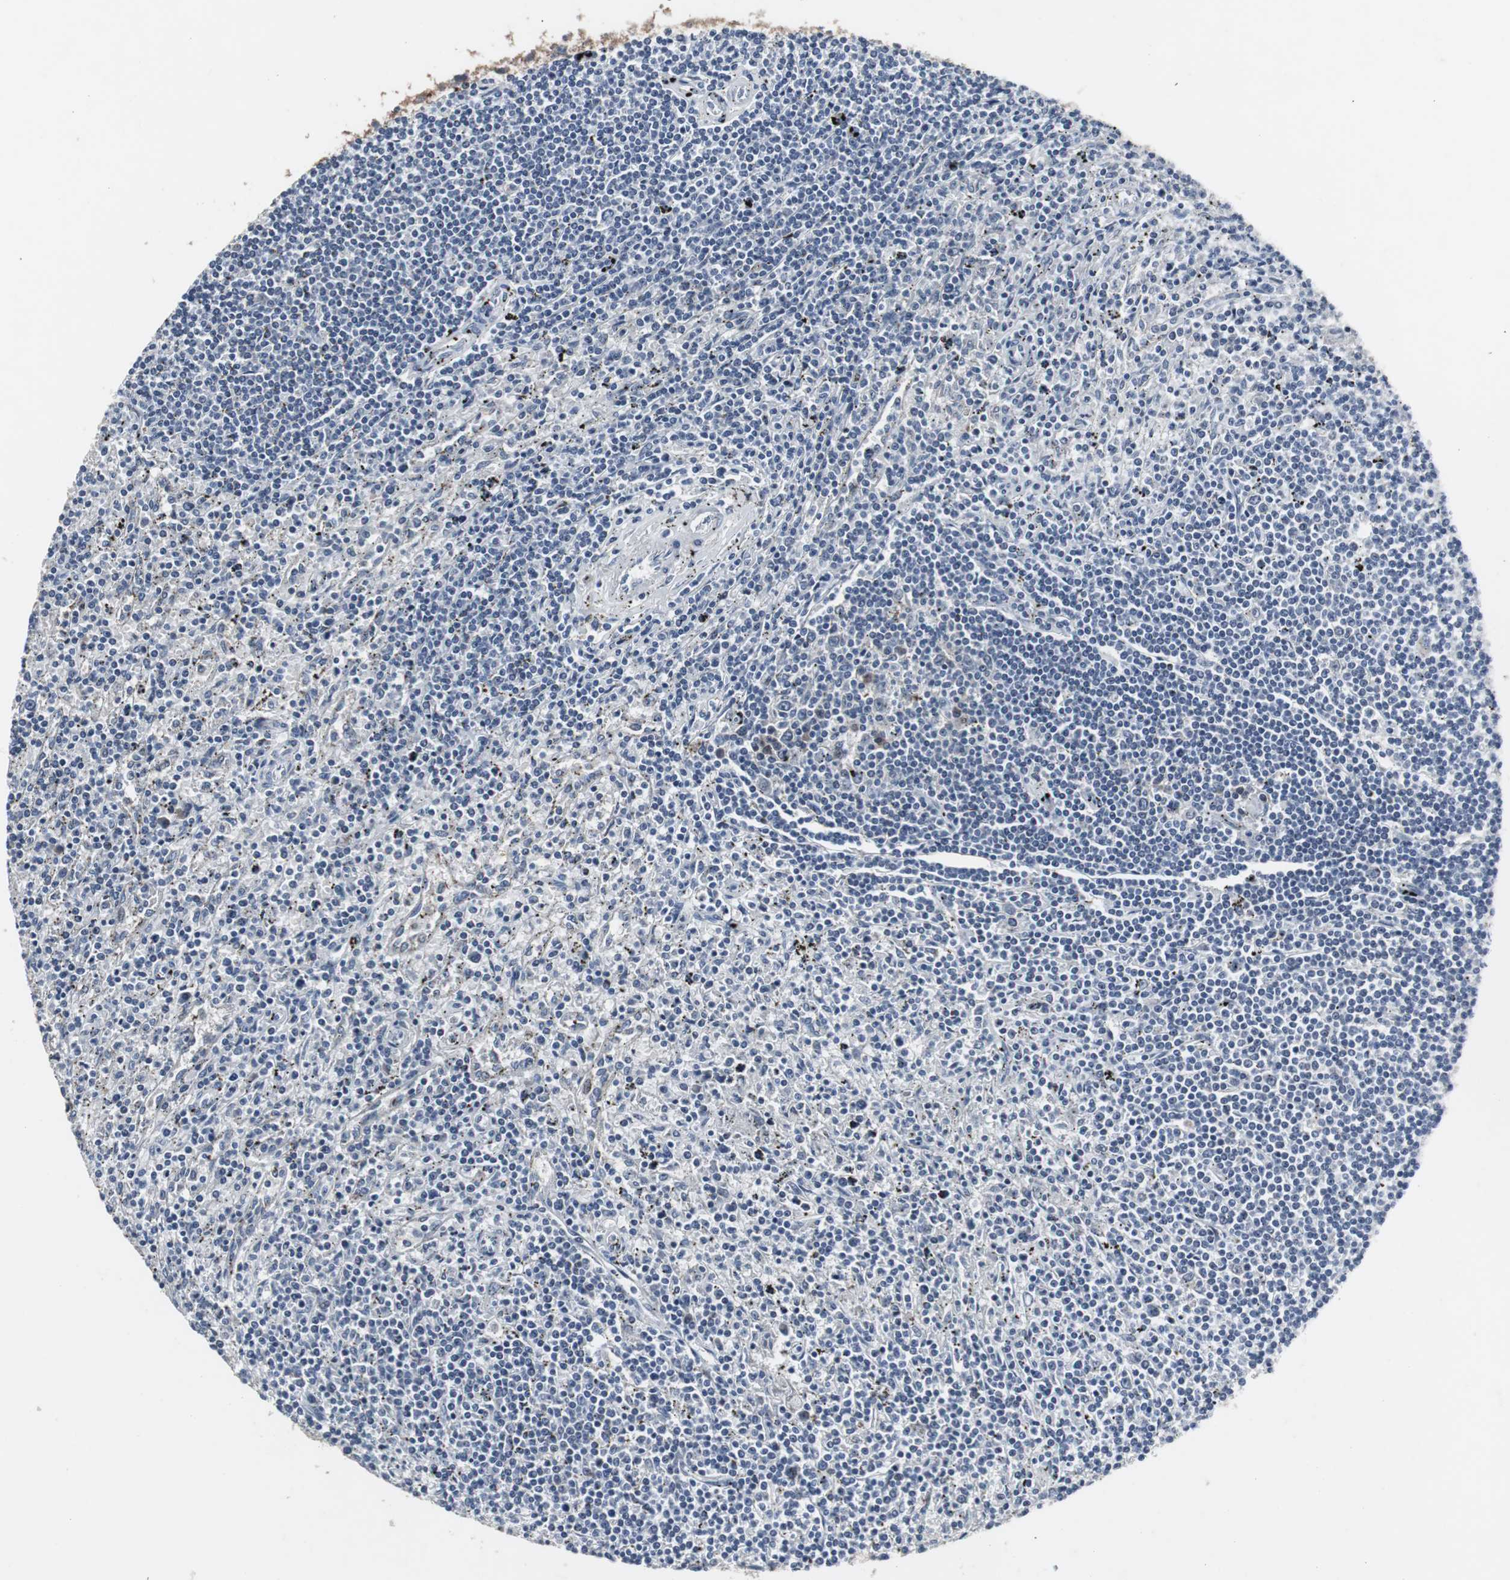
{"staining": {"intensity": "negative", "quantity": "none", "location": "none"}, "tissue": "lymphoma", "cell_type": "Tumor cells", "image_type": "cancer", "snomed": [{"axis": "morphology", "description": "Malignant lymphoma, non-Hodgkin's type, Low grade"}, {"axis": "topography", "description": "Spleen"}], "caption": "Immunohistochemical staining of human low-grade malignant lymphoma, non-Hodgkin's type displays no significant staining in tumor cells.", "gene": "ACAA1", "patient": {"sex": "male", "age": 76}}